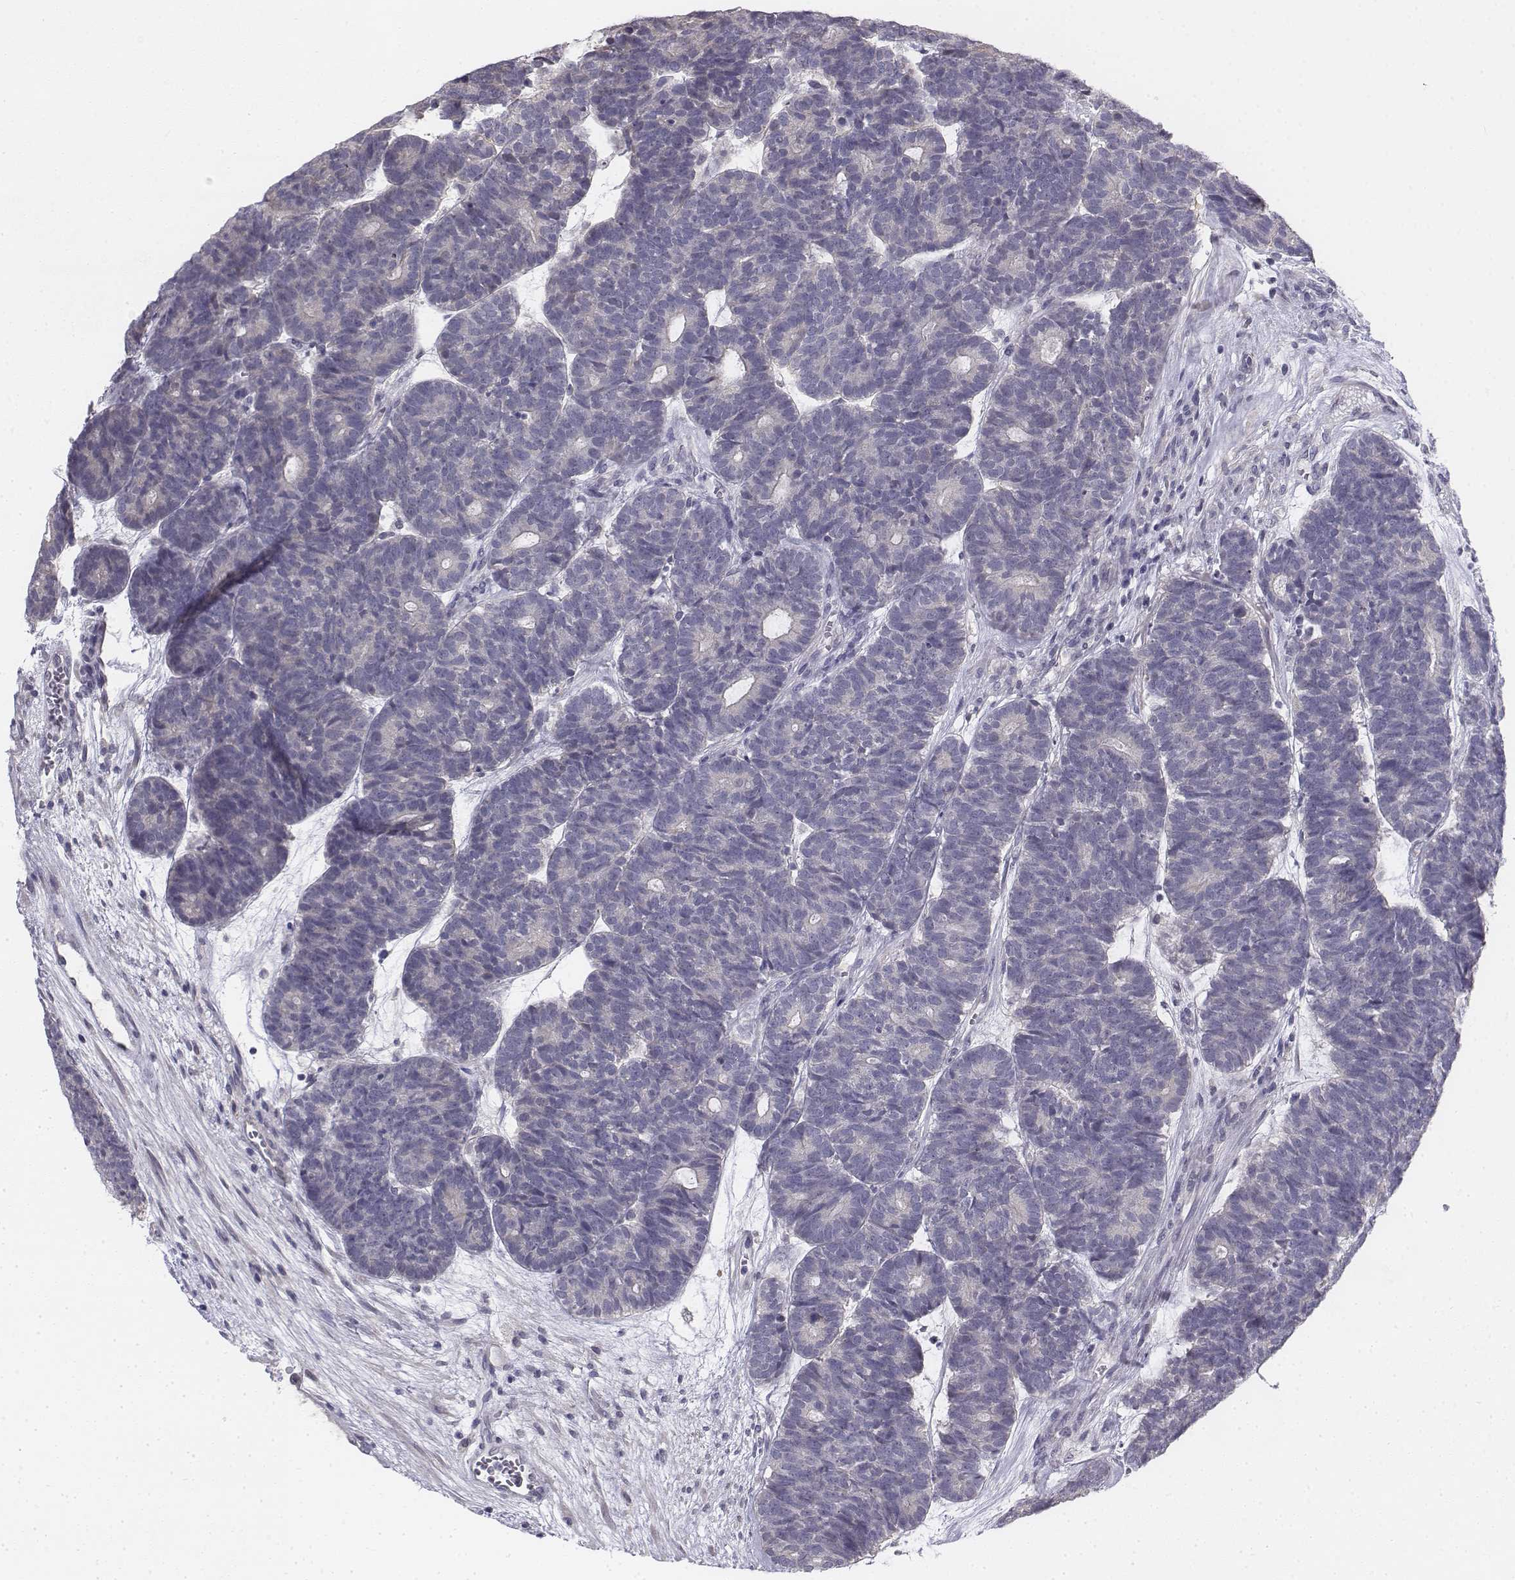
{"staining": {"intensity": "negative", "quantity": "none", "location": "none"}, "tissue": "head and neck cancer", "cell_type": "Tumor cells", "image_type": "cancer", "snomed": [{"axis": "morphology", "description": "Adenocarcinoma, NOS"}, {"axis": "topography", "description": "Head-Neck"}], "caption": "DAB (3,3'-diaminobenzidine) immunohistochemical staining of human head and neck adenocarcinoma displays no significant positivity in tumor cells. (DAB (3,3'-diaminobenzidine) immunohistochemistry (IHC), high magnification).", "gene": "PENK", "patient": {"sex": "female", "age": 81}}